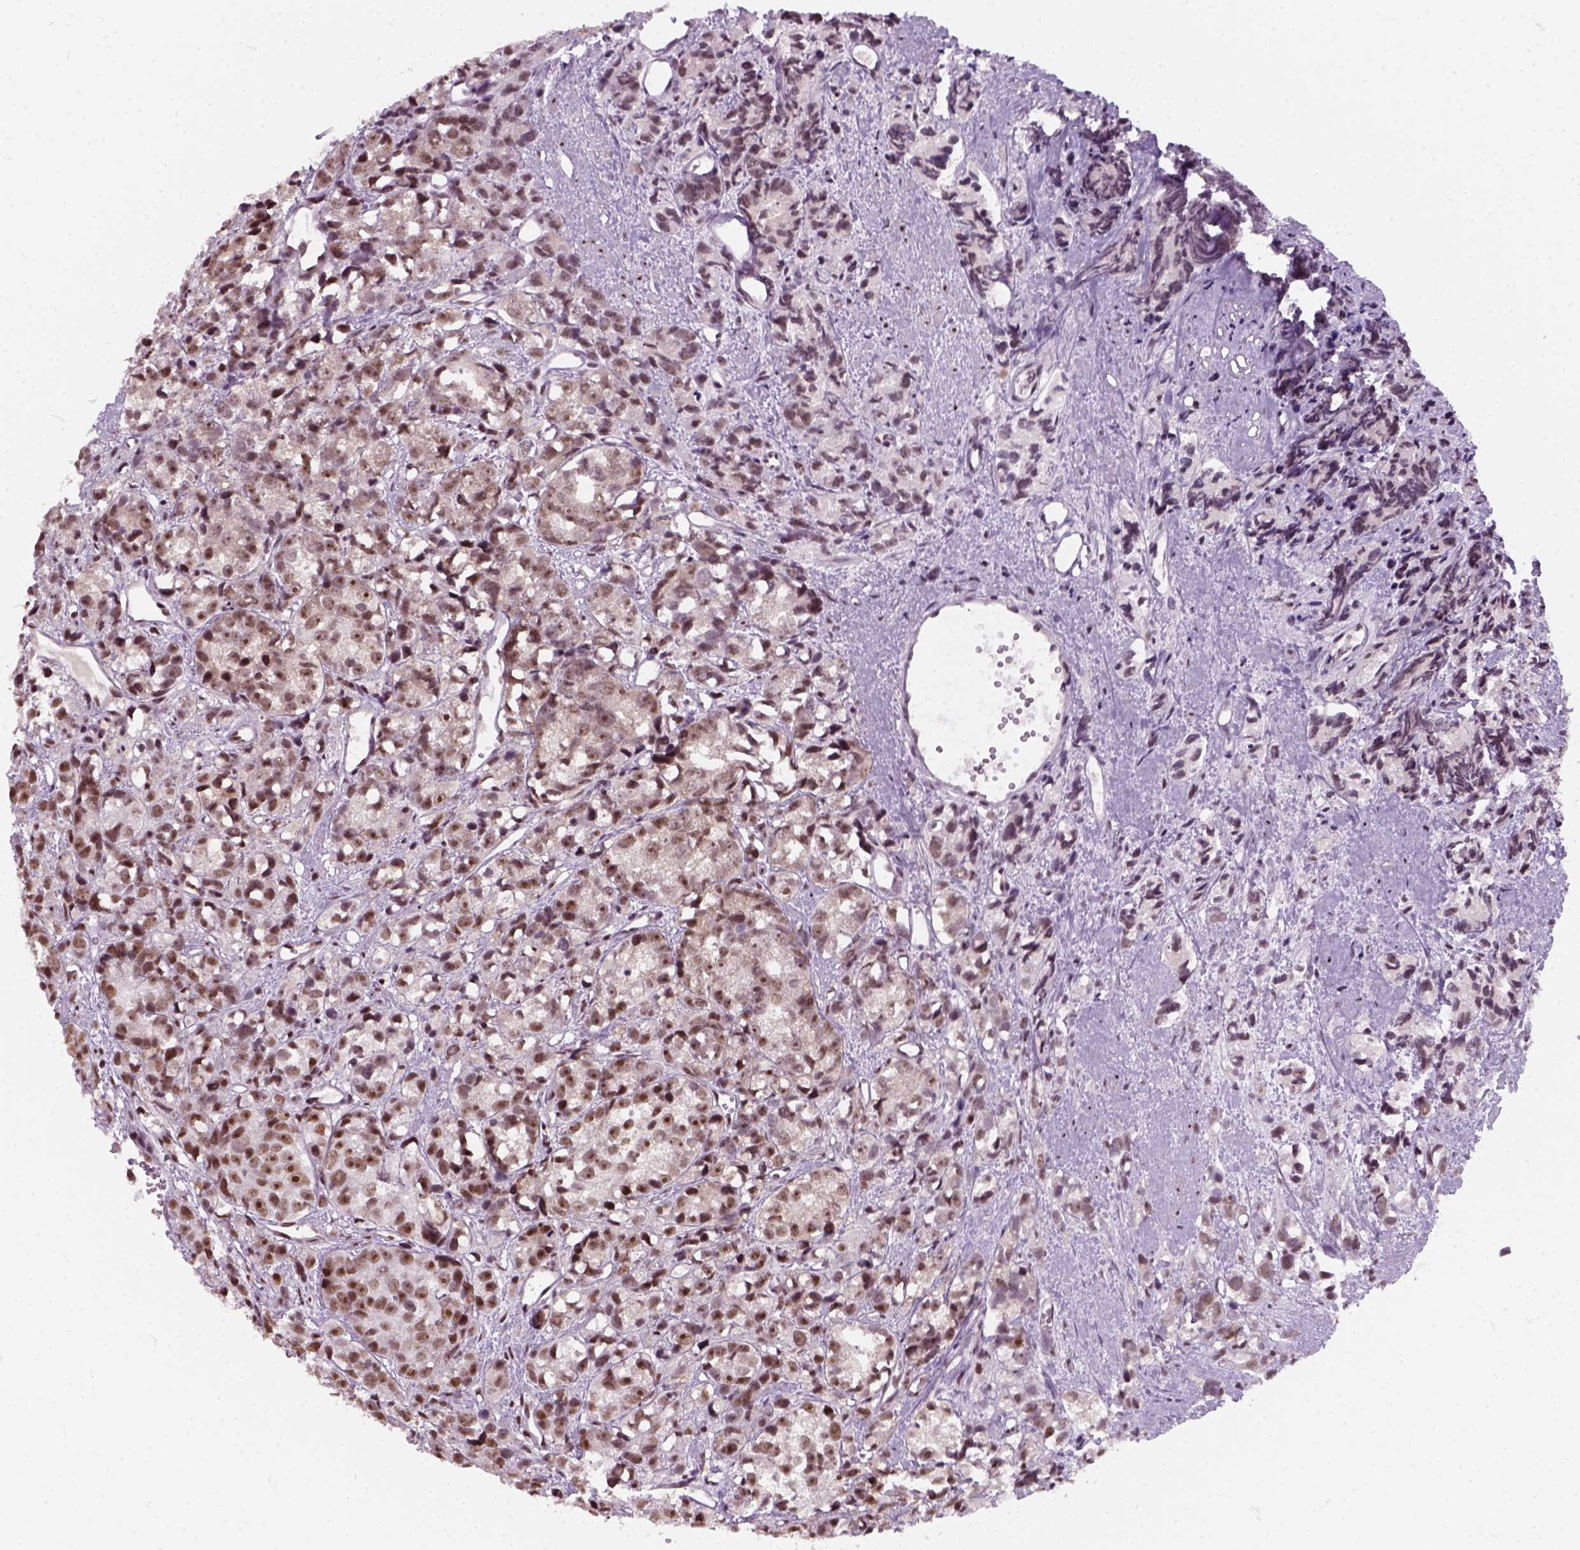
{"staining": {"intensity": "moderate", "quantity": "25%-75%", "location": "nuclear"}, "tissue": "prostate cancer", "cell_type": "Tumor cells", "image_type": "cancer", "snomed": [{"axis": "morphology", "description": "Adenocarcinoma, High grade"}, {"axis": "topography", "description": "Prostate"}], "caption": "Protein staining shows moderate nuclear positivity in about 25%-75% of tumor cells in prostate cancer (high-grade adenocarcinoma). Immunohistochemistry stains the protein in brown and the nuclei are stained blue.", "gene": "GTF2F1", "patient": {"sex": "male", "age": 77}}